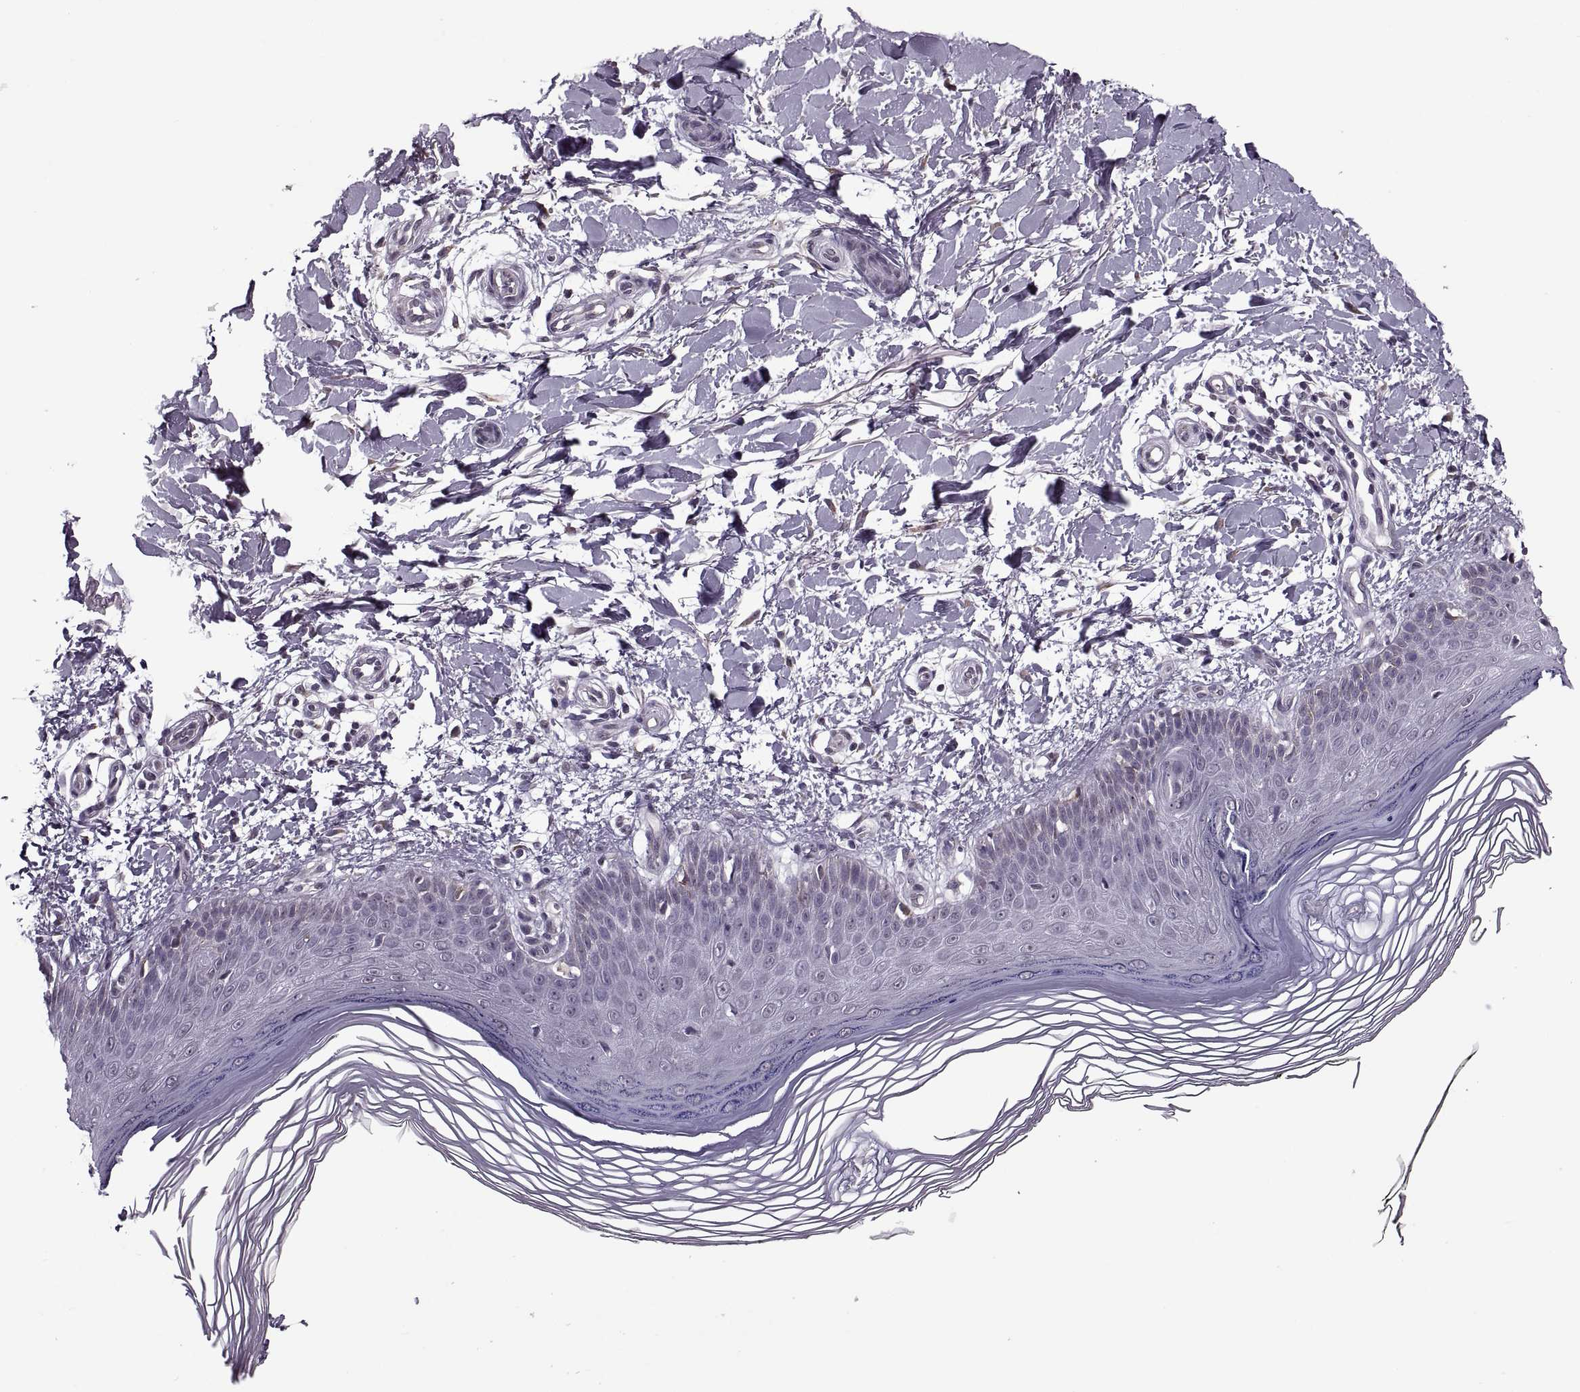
{"staining": {"intensity": "negative", "quantity": "none", "location": "none"}, "tissue": "skin", "cell_type": "Fibroblasts", "image_type": "normal", "snomed": [{"axis": "morphology", "description": "Normal tissue, NOS"}, {"axis": "topography", "description": "Skin"}], "caption": "DAB (3,3'-diaminobenzidine) immunohistochemical staining of benign human skin reveals no significant expression in fibroblasts.", "gene": "PRSS37", "patient": {"sex": "female", "age": 62}}